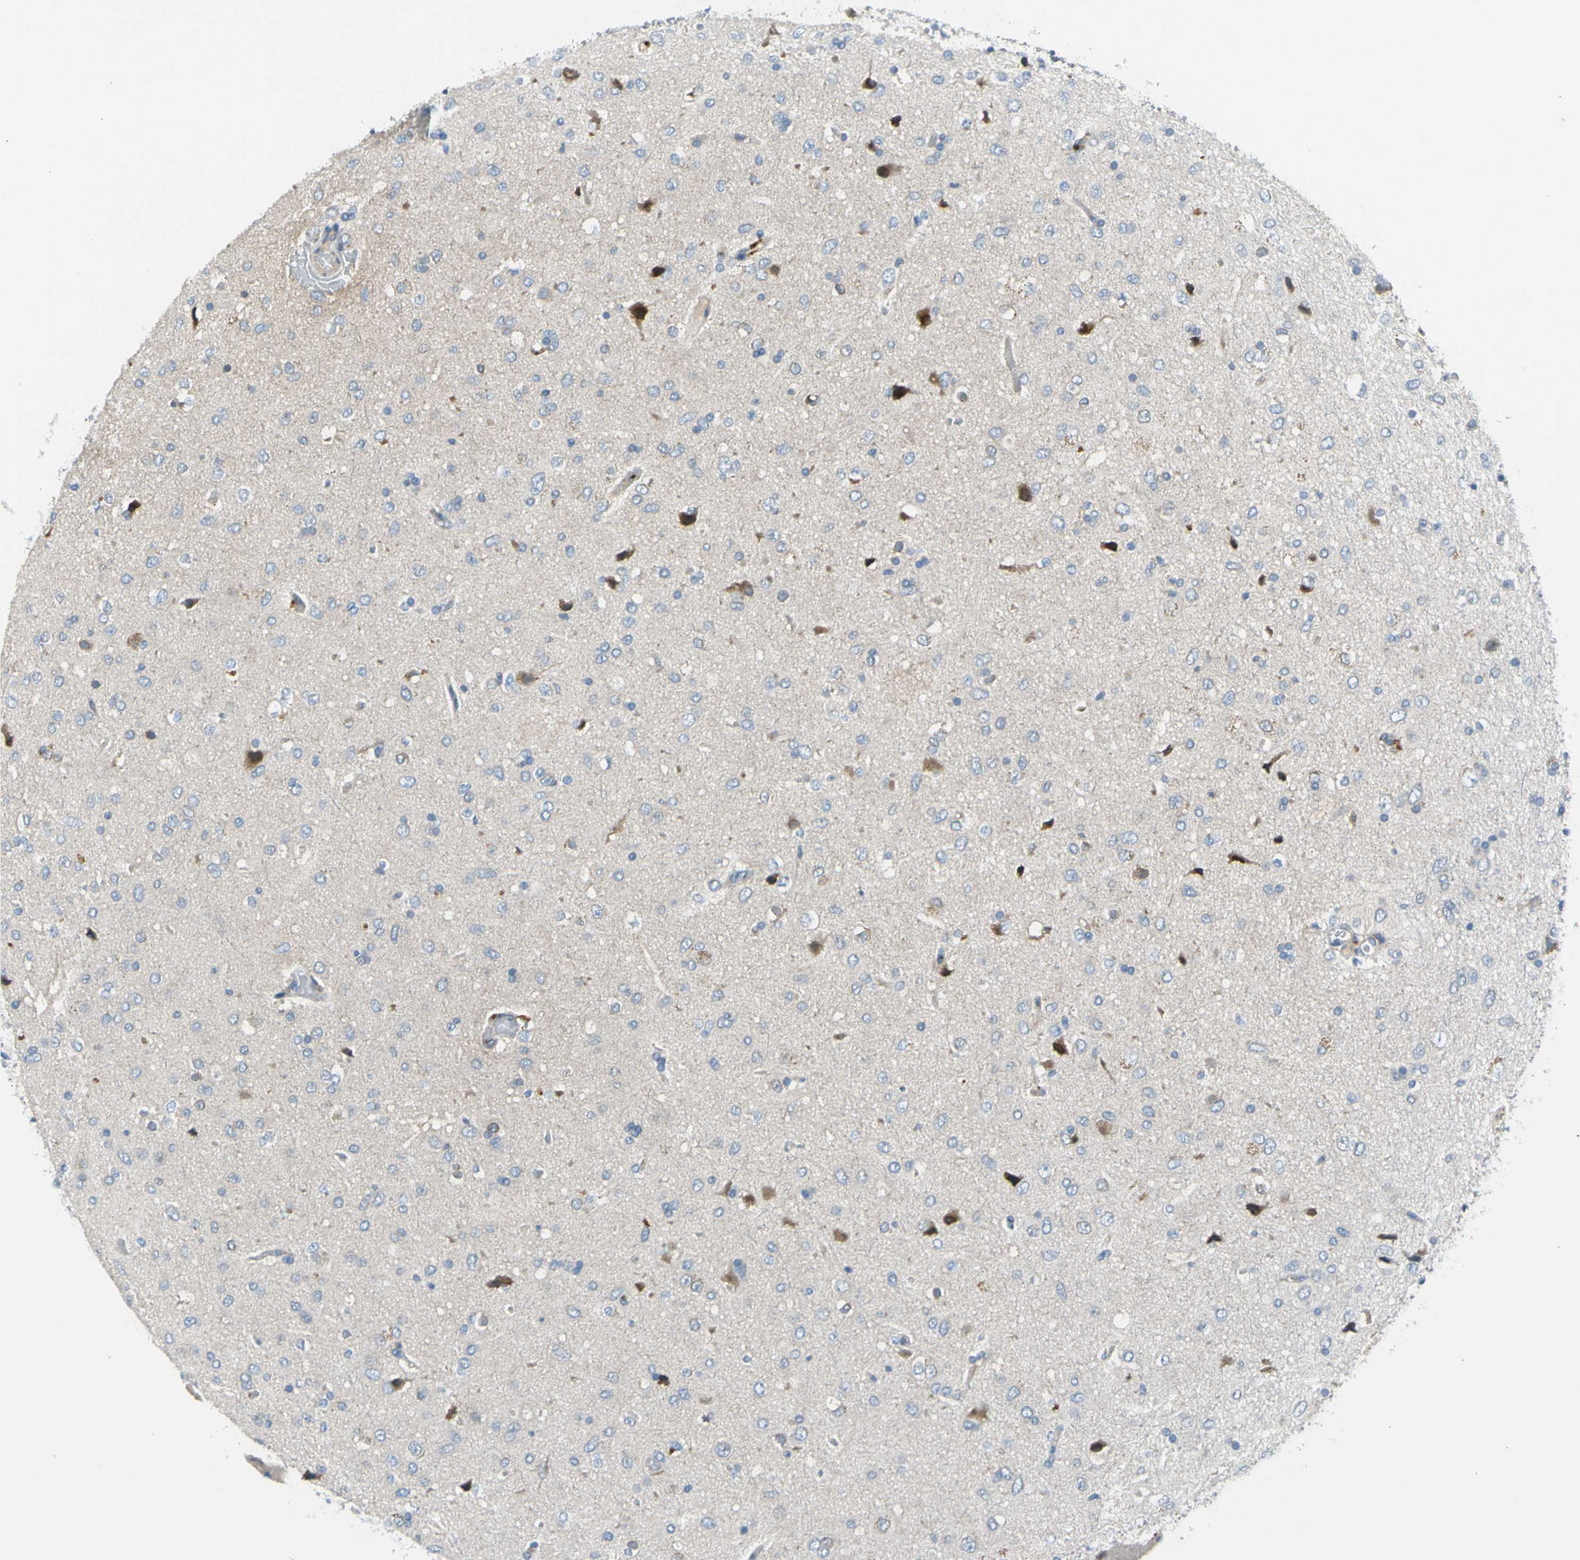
{"staining": {"intensity": "weak", "quantity": "<25%", "location": "cytoplasmic/membranous"}, "tissue": "glioma", "cell_type": "Tumor cells", "image_type": "cancer", "snomed": [{"axis": "morphology", "description": "Glioma, malignant, Low grade"}, {"axis": "topography", "description": "Brain"}], "caption": "An immunohistochemistry histopathology image of low-grade glioma (malignant) is shown. There is no staining in tumor cells of low-grade glioma (malignant). (Stains: DAB (3,3'-diaminobenzidine) immunohistochemistry (IHC) with hematoxylin counter stain, Microscopy: brightfield microscopy at high magnification).", "gene": "NPHP3", "patient": {"sex": "male", "age": 77}}